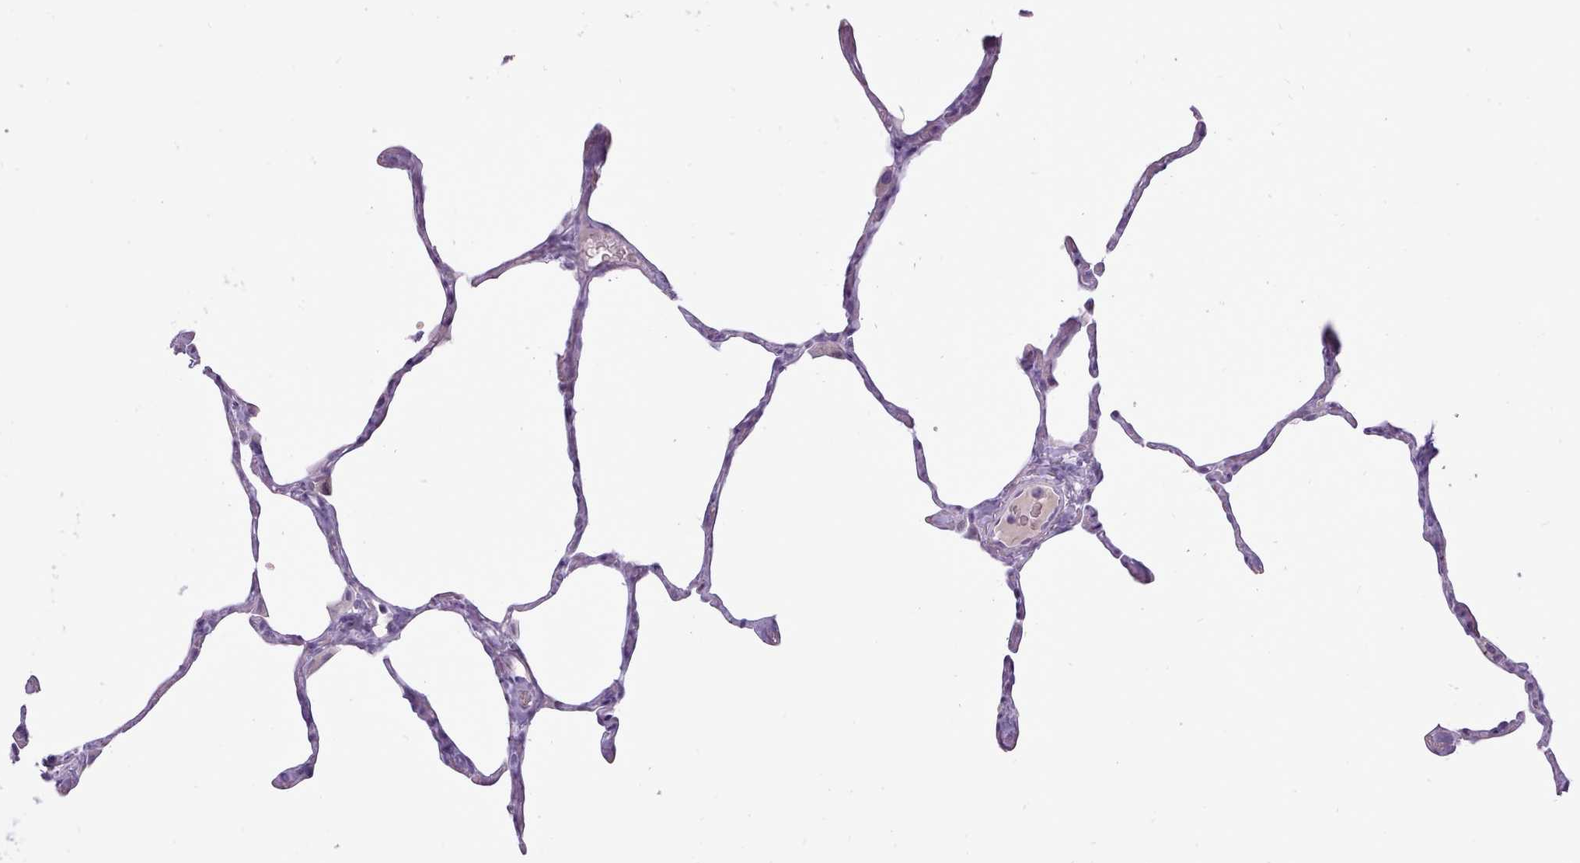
{"staining": {"intensity": "negative", "quantity": "none", "location": "none"}, "tissue": "lung", "cell_type": "Alveolar cells", "image_type": "normal", "snomed": [{"axis": "morphology", "description": "Normal tissue, NOS"}, {"axis": "topography", "description": "Lung"}], "caption": "The histopathology image shows no significant staining in alveolar cells of lung. The staining was performed using DAB to visualize the protein expression in brown, while the nuclei were stained in blue with hematoxylin (Magnification: 20x).", "gene": "ATRAID", "patient": {"sex": "male", "age": 65}}